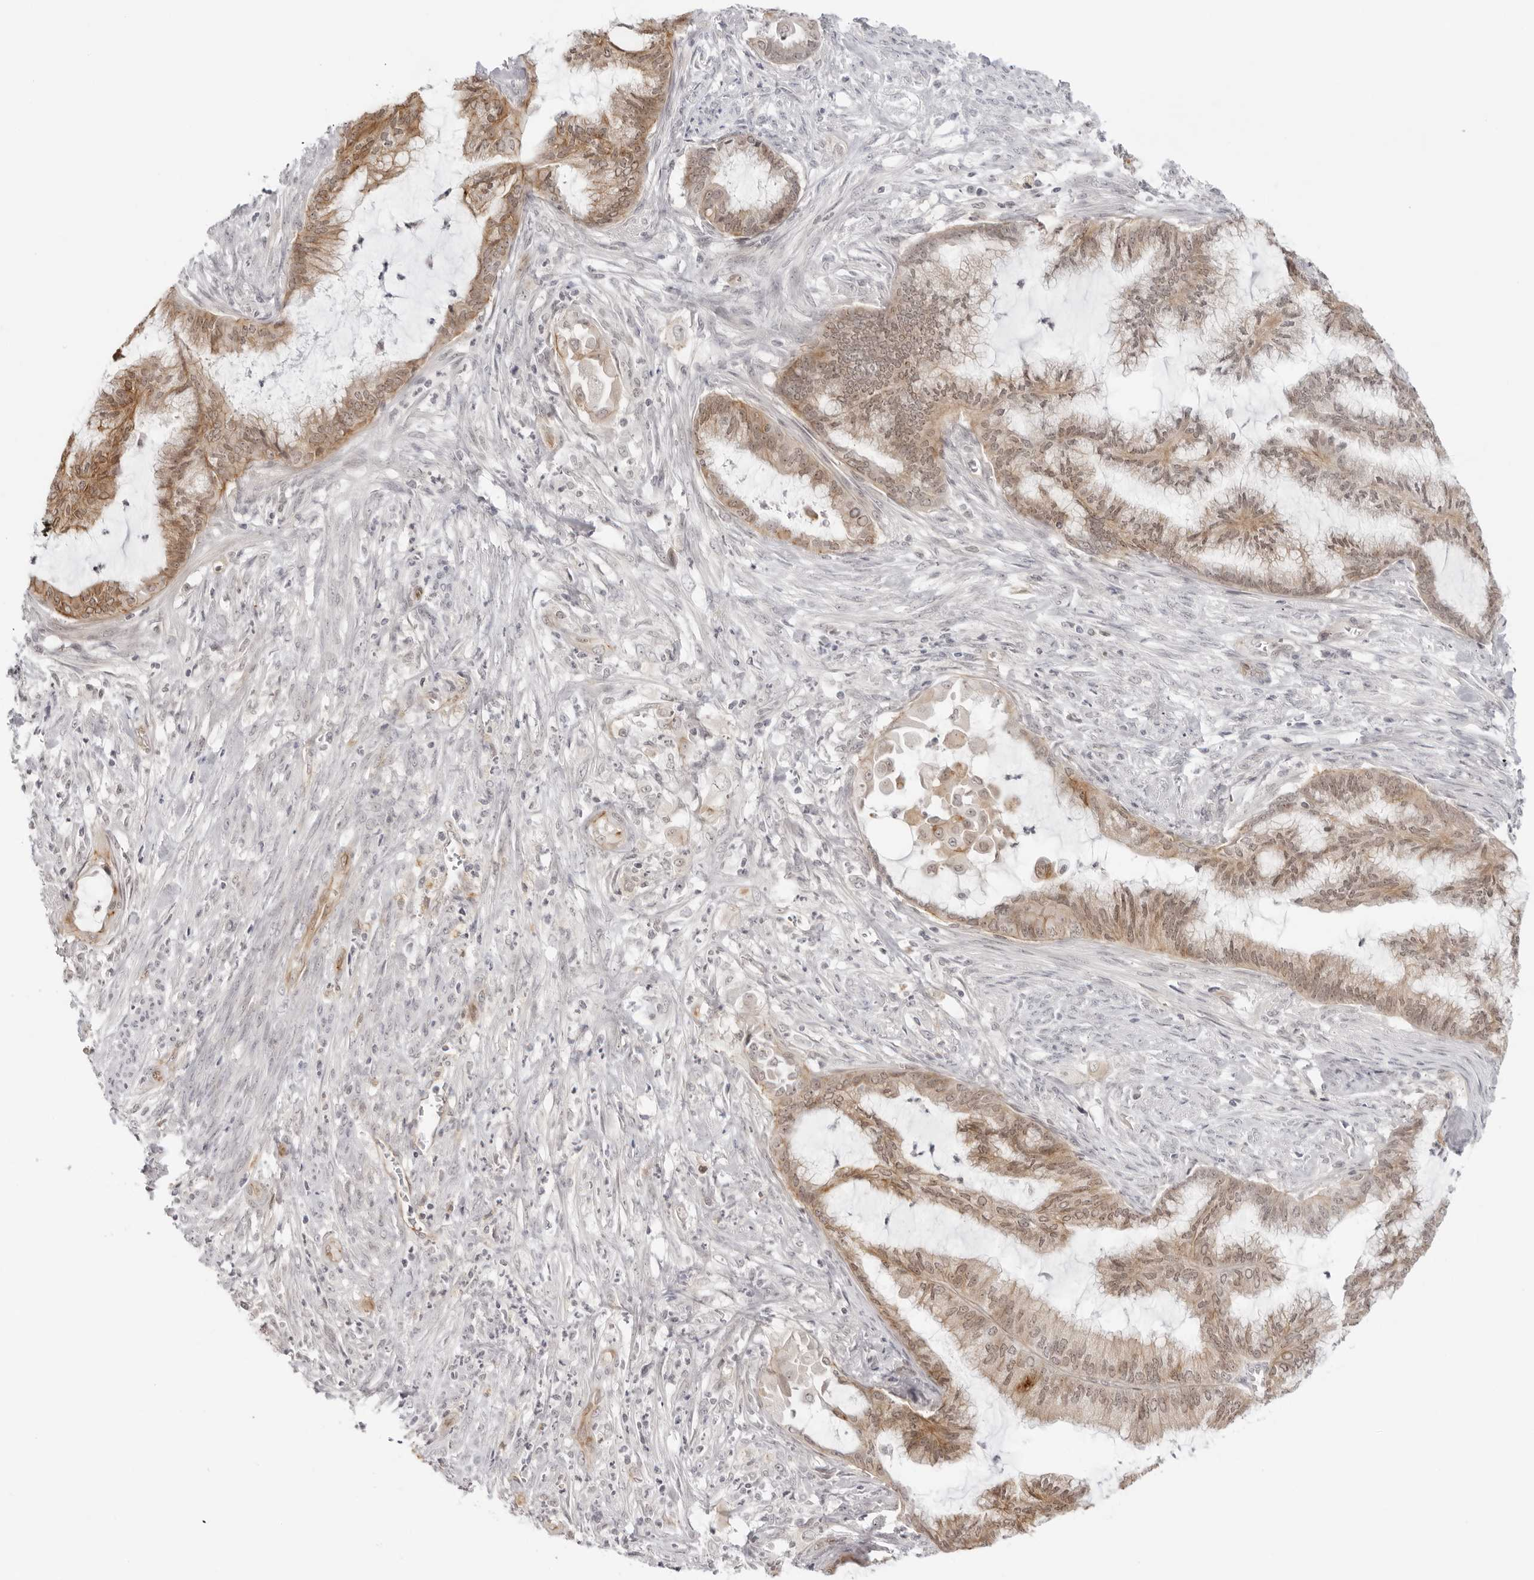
{"staining": {"intensity": "moderate", "quantity": ">75%", "location": "cytoplasmic/membranous,nuclear"}, "tissue": "endometrial cancer", "cell_type": "Tumor cells", "image_type": "cancer", "snomed": [{"axis": "morphology", "description": "Adenocarcinoma, NOS"}, {"axis": "topography", "description": "Endometrium"}], "caption": "This is a micrograph of immunohistochemistry staining of endometrial cancer, which shows moderate expression in the cytoplasmic/membranous and nuclear of tumor cells.", "gene": "TRAPPC3", "patient": {"sex": "female", "age": 86}}